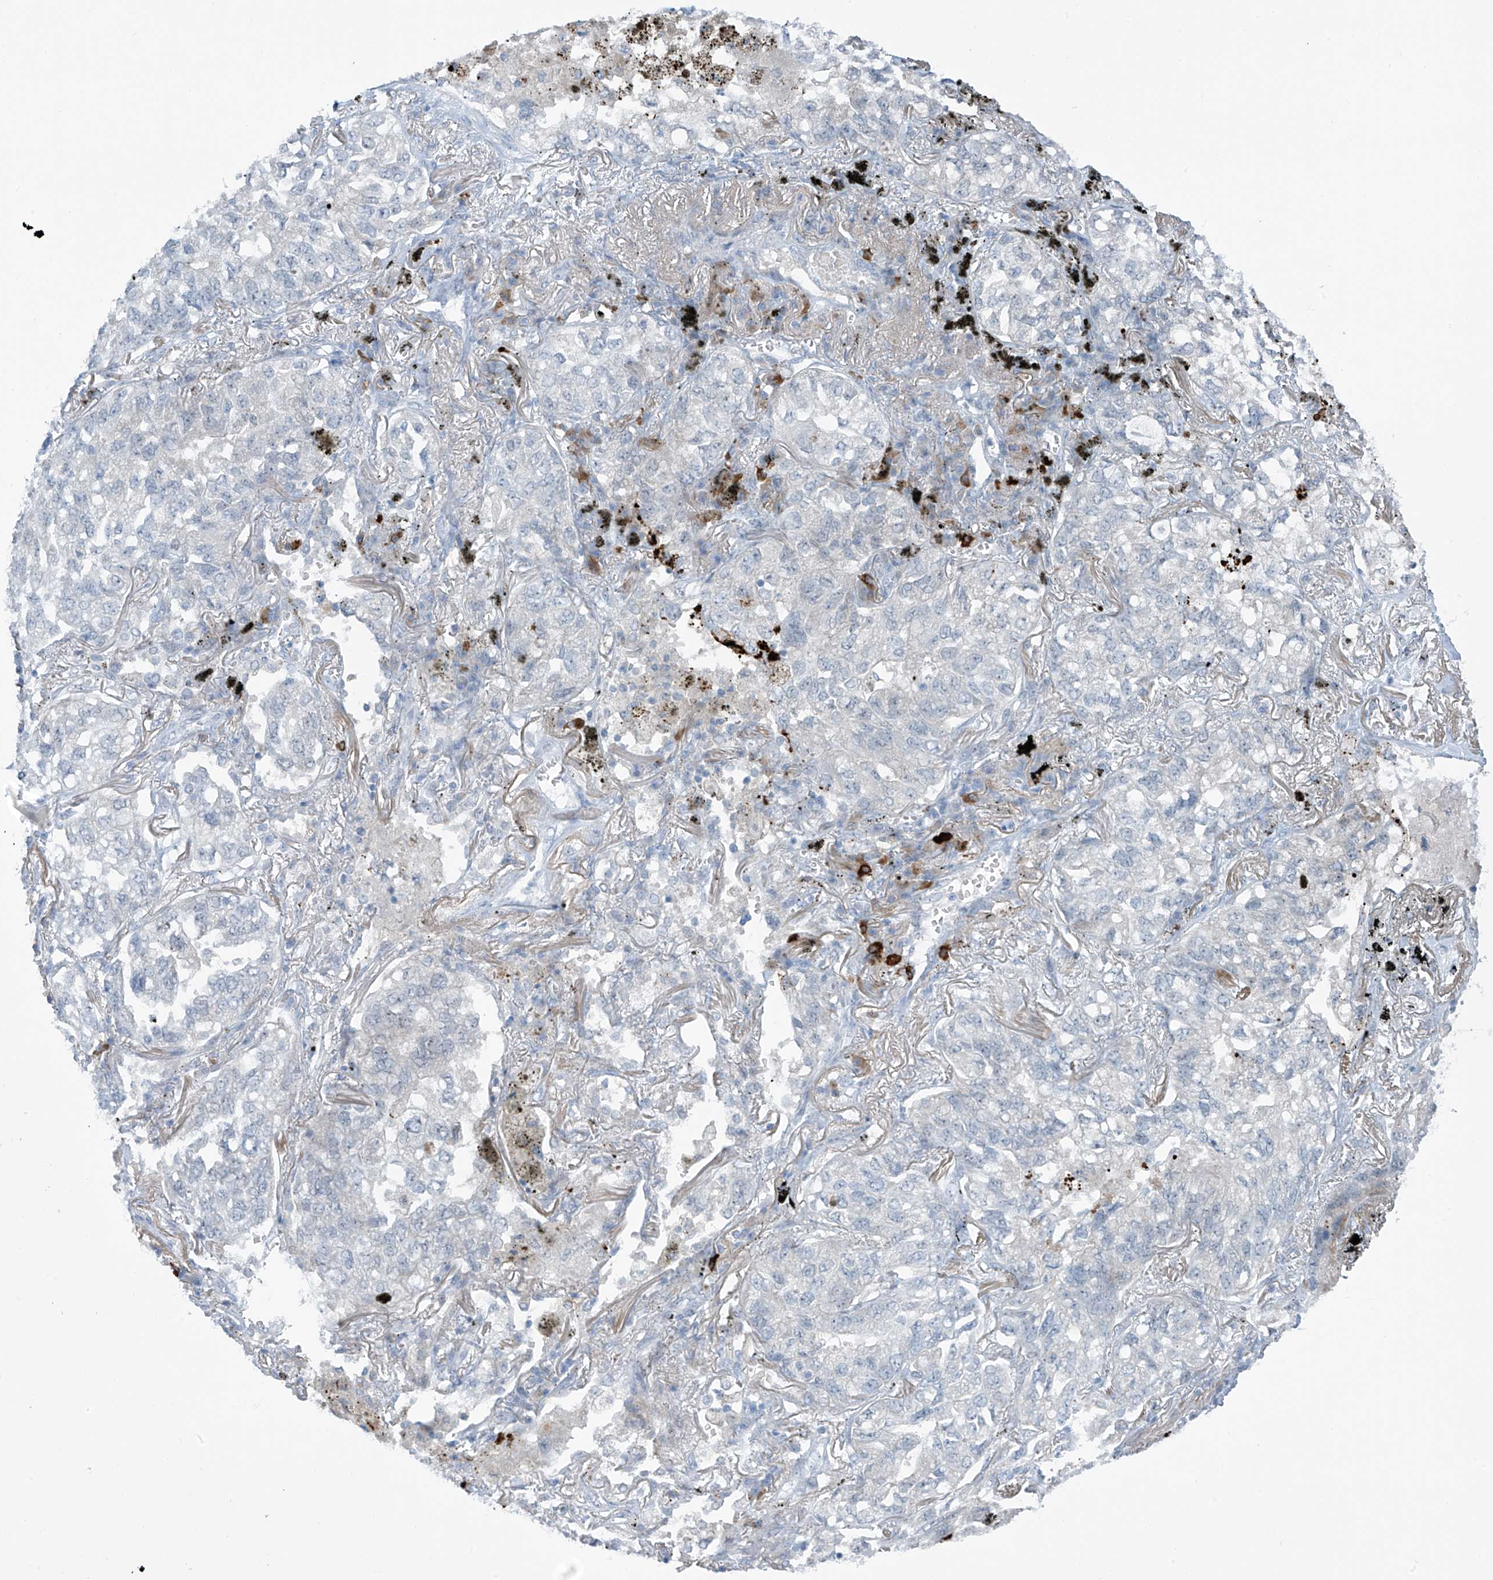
{"staining": {"intensity": "negative", "quantity": "none", "location": "none"}, "tissue": "lung cancer", "cell_type": "Tumor cells", "image_type": "cancer", "snomed": [{"axis": "morphology", "description": "Adenocarcinoma, NOS"}, {"axis": "topography", "description": "Lung"}], "caption": "Lung cancer stained for a protein using immunohistochemistry (IHC) reveals no expression tumor cells.", "gene": "ZNF793", "patient": {"sex": "male", "age": 65}}